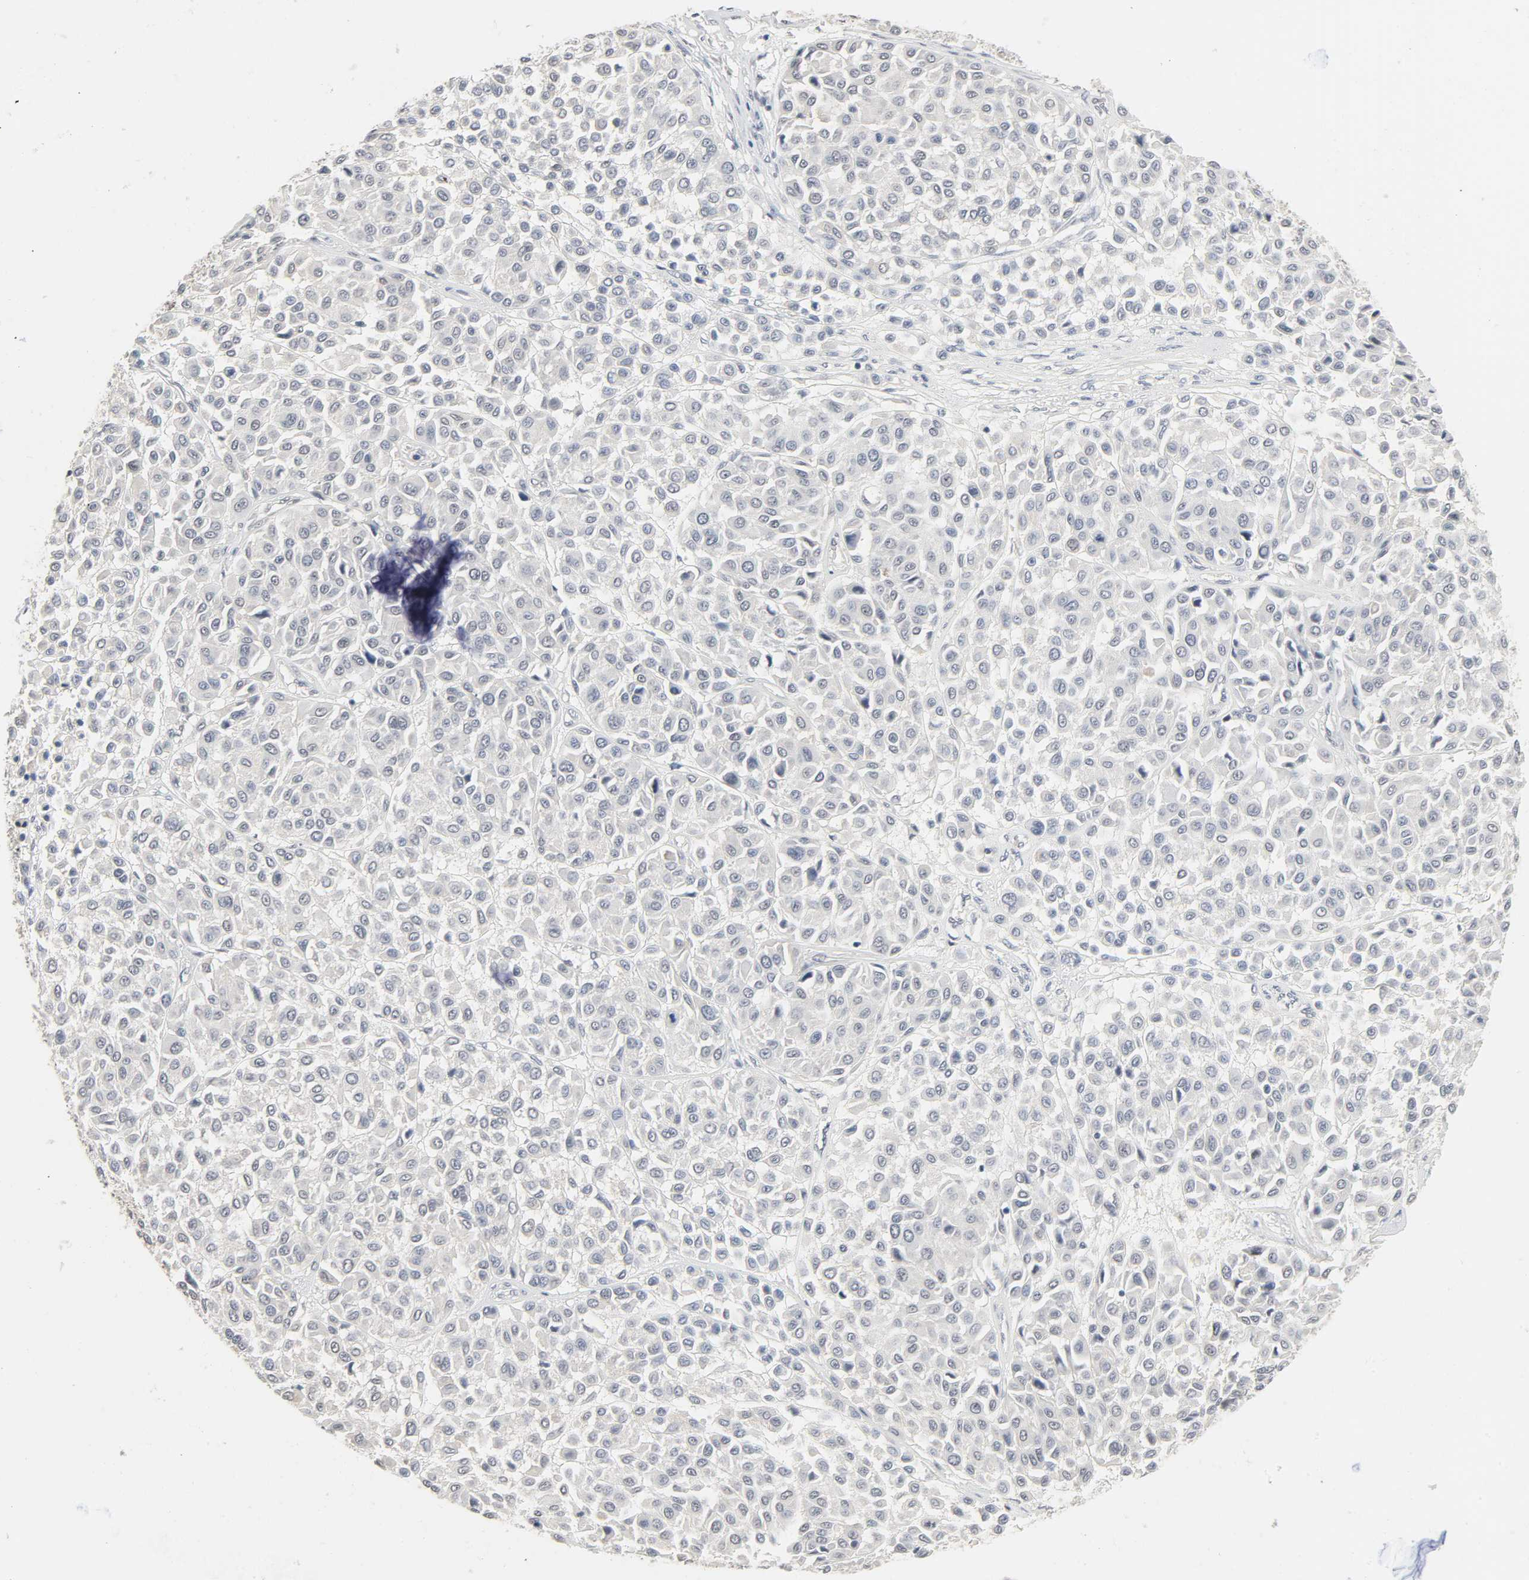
{"staining": {"intensity": "negative", "quantity": "none", "location": "none"}, "tissue": "melanoma", "cell_type": "Tumor cells", "image_type": "cancer", "snomed": [{"axis": "morphology", "description": "Malignant melanoma, Metastatic site"}, {"axis": "topography", "description": "Soft tissue"}], "caption": "This is an immunohistochemistry (IHC) photomicrograph of human malignant melanoma (metastatic site). There is no staining in tumor cells.", "gene": "ACSS2", "patient": {"sex": "male", "age": 41}}